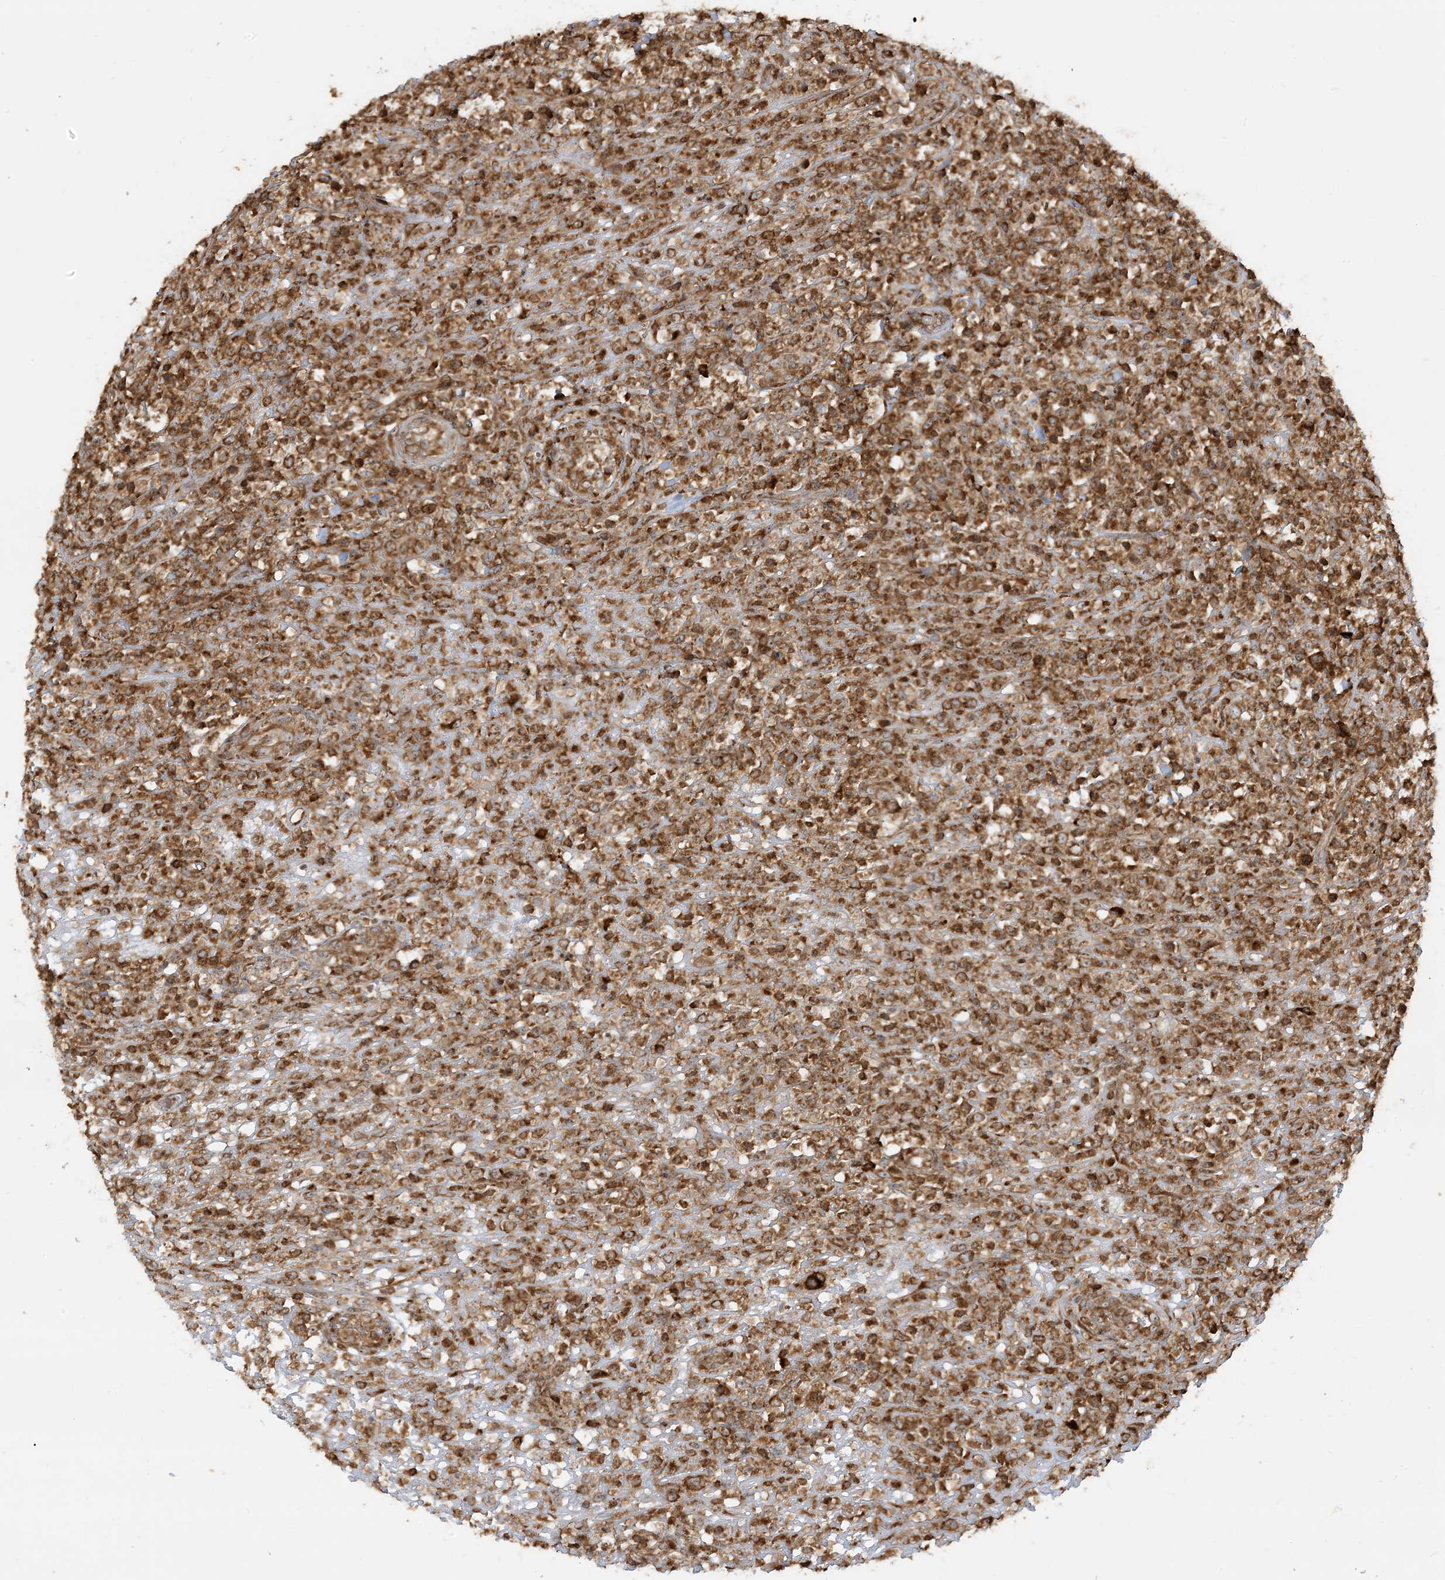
{"staining": {"intensity": "moderate", "quantity": ">75%", "location": "cytoplasmic/membranous"}, "tissue": "lymphoma", "cell_type": "Tumor cells", "image_type": "cancer", "snomed": [{"axis": "morphology", "description": "Malignant lymphoma, non-Hodgkin's type, High grade"}, {"axis": "topography", "description": "Colon"}], "caption": "Lymphoma stained with IHC demonstrates moderate cytoplasmic/membranous staining in about >75% of tumor cells.", "gene": "SRP72", "patient": {"sex": "female", "age": 53}}